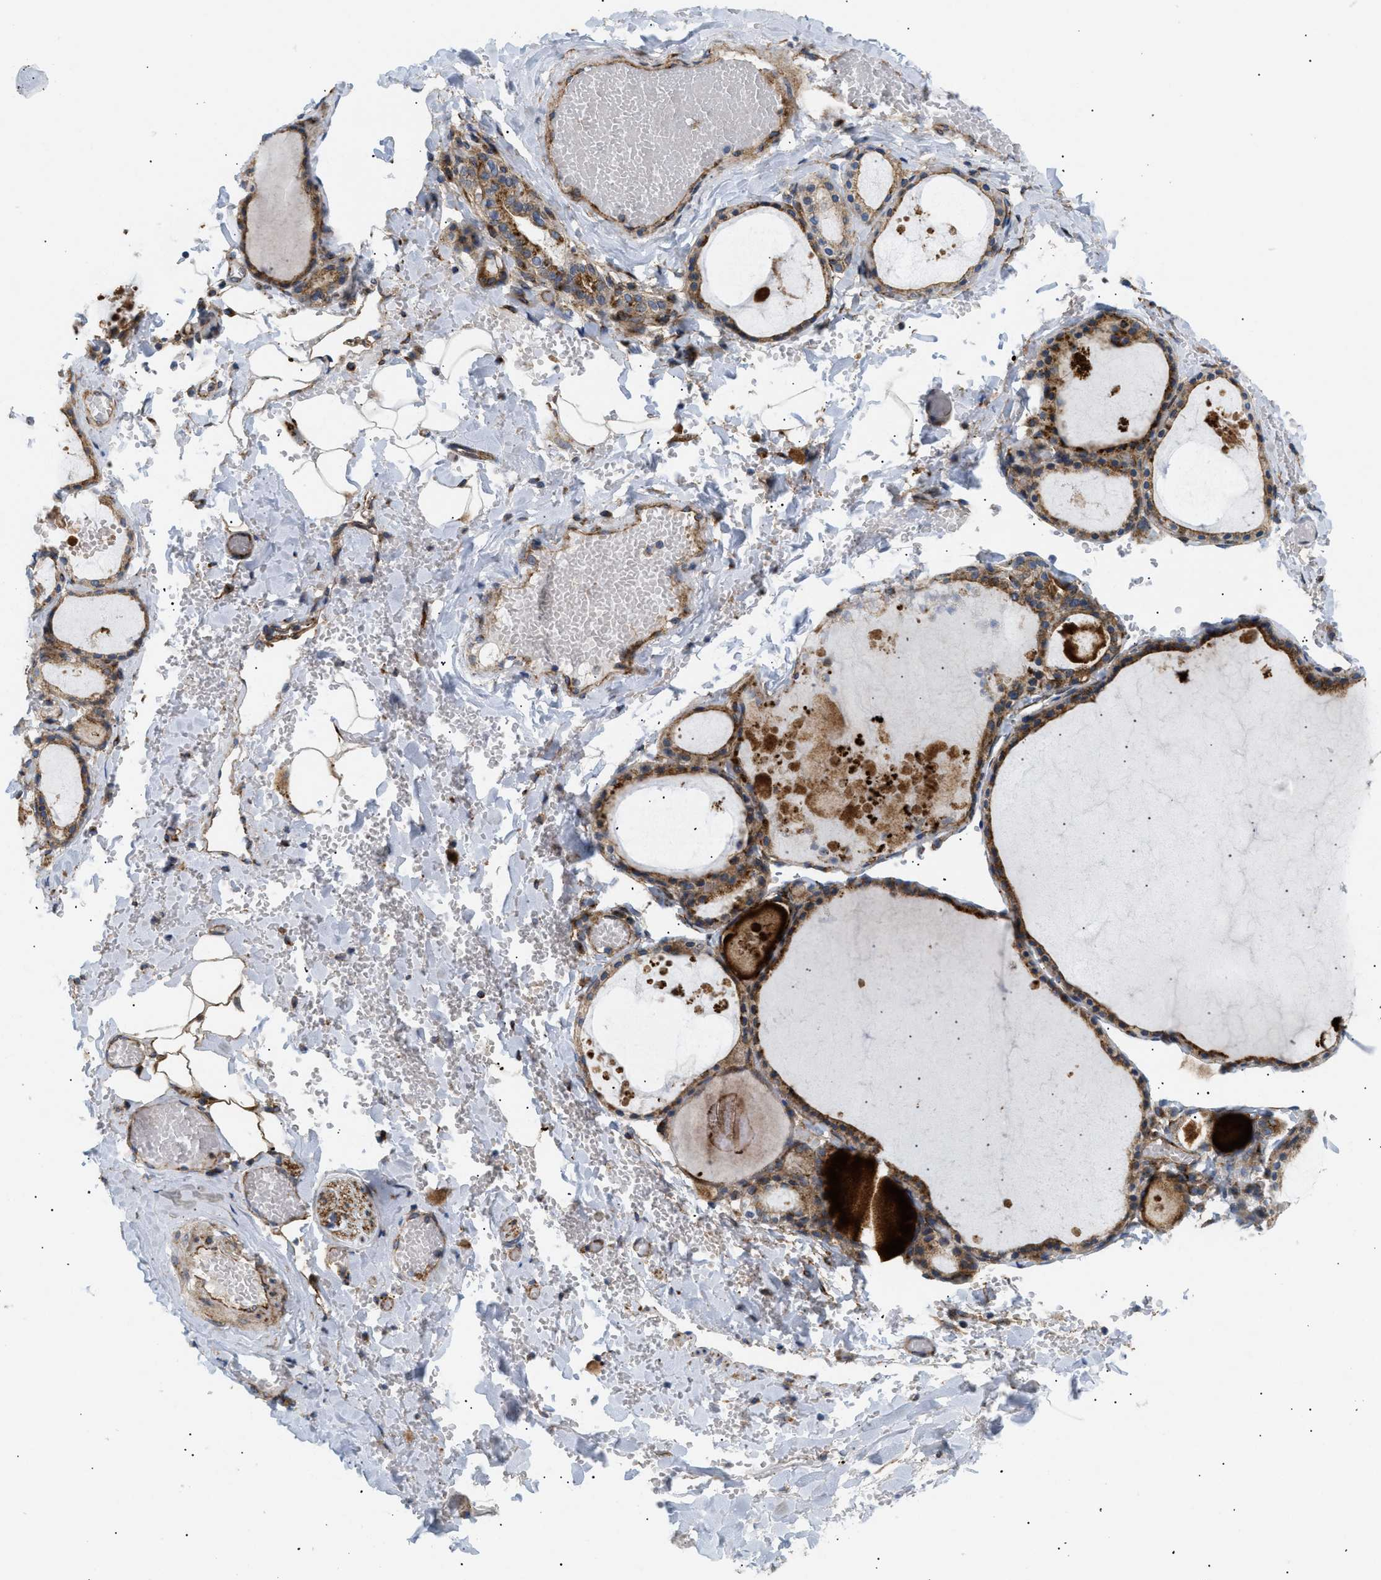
{"staining": {"intensity": "moderate", "quantity": ">75%", "location": "cytoplasmic/membranous"}, "tissue": "thyroid gland", "cell_type": "Glandular cells", "image_type": "normal", "snomed": [{"axis": "morphology", "description": "Normal tissue, NOS"}, {"axis": "topography", "description": "Thyroid gland"}], "caption": "About >75% of glandular cells in normal thyroid gland show moderate cytoplasmic/membranous protein expression as visualized by brown immunohistochemical staining.", "gene": "DCTN4", "patient": {"sex": "male", "age": 56}}